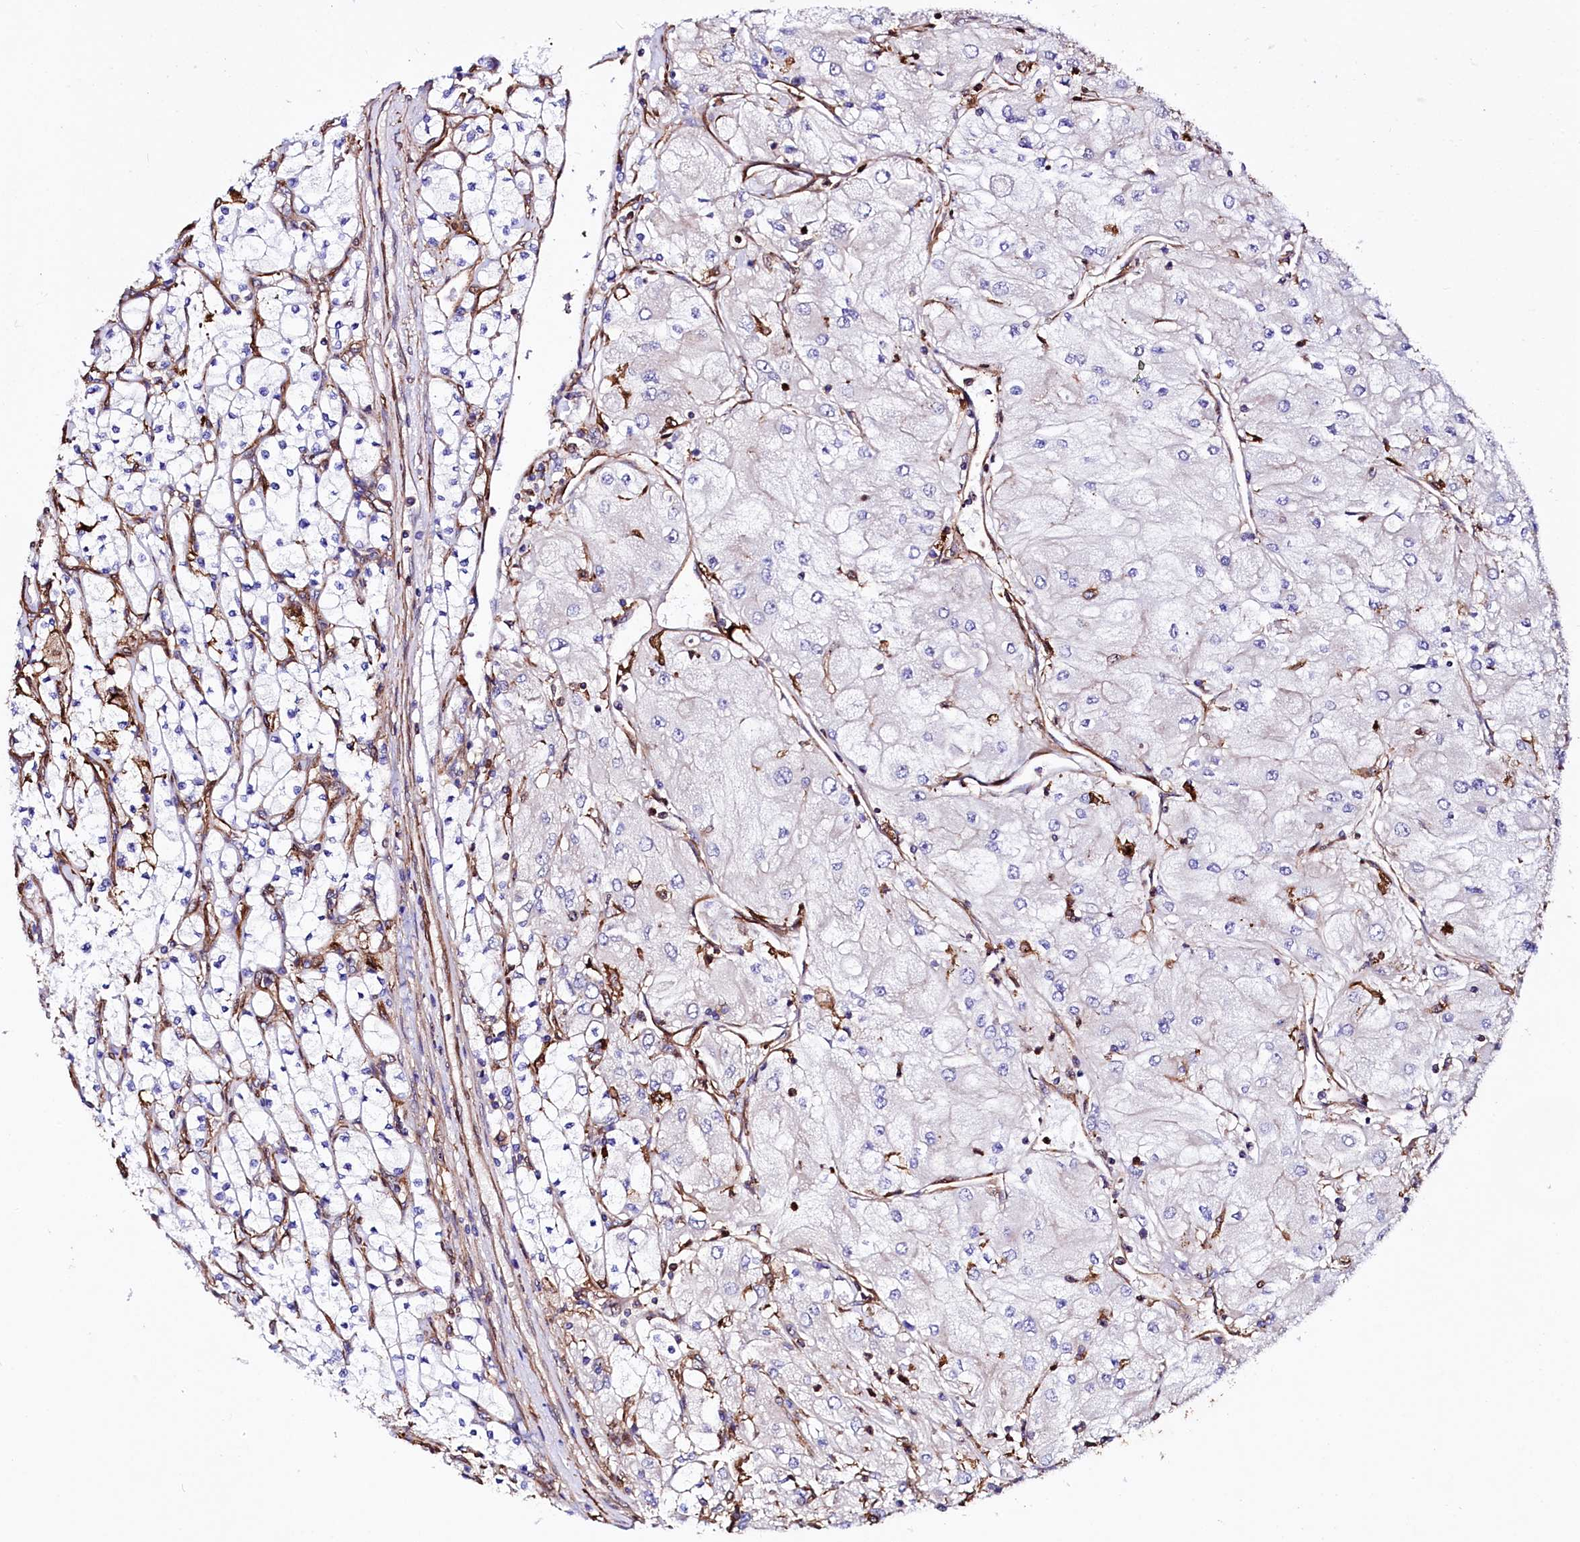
{"staining": {"intensity": "negative", "quantity": "none", "location": "none"}, "tissue": "renal cancer", "cell_type": "Tumor cells", "image_type": "cancer", "snomed": [{"axis": "morphology", "description": "Adenocarcinoma, NOS"}, {"axis": "topography", "description": "Kidney"}], "caption": "Immunohistochemistry image of neoplastic tissue: human renal cancer stained with DAB exhibits no significant protein expression in tumor cells.", "gene": "STAMBPL1", "patient": {"sex": "male", "age": 80}}